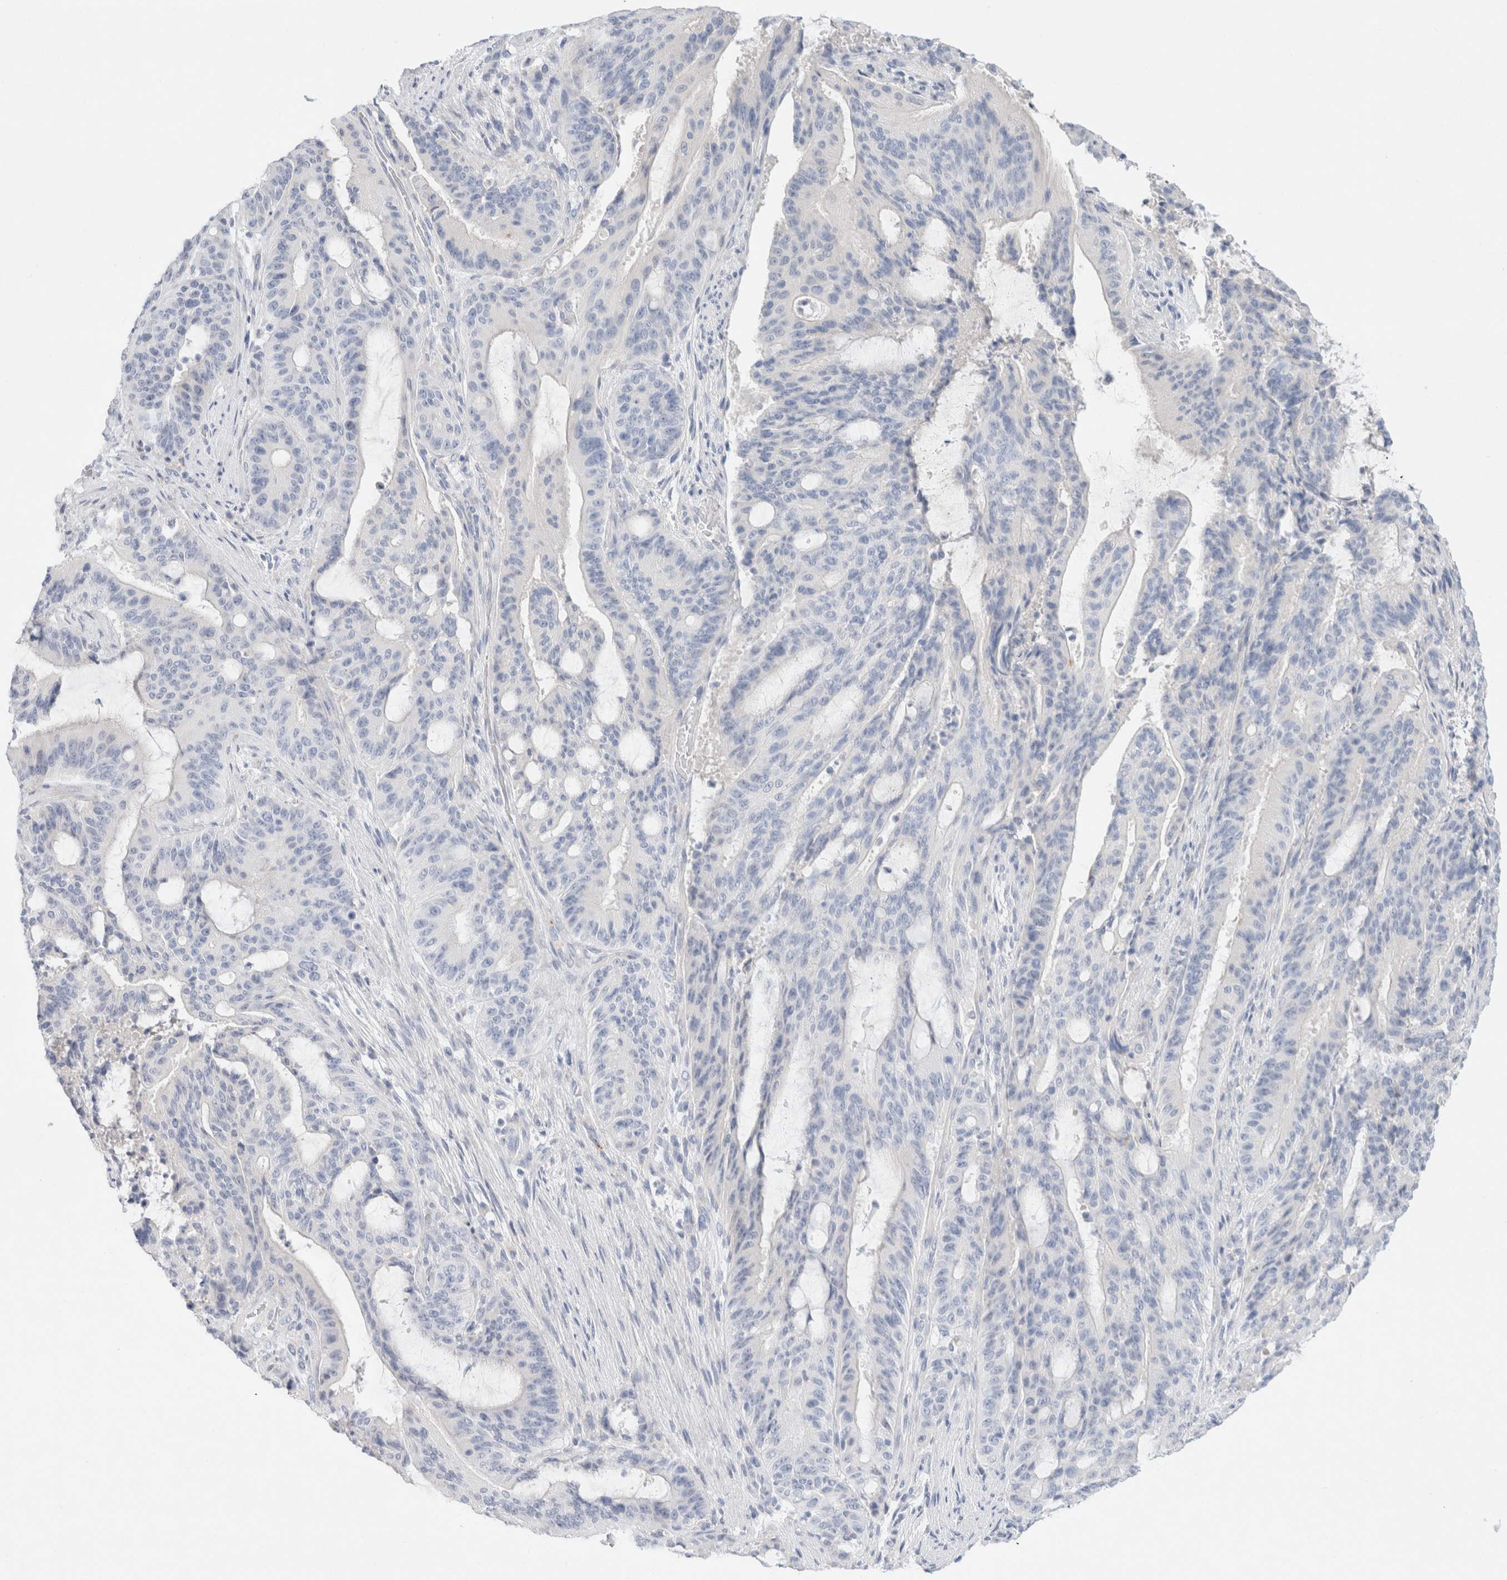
{"staining": {"intensity": "negative", "quantity": "none", "location": "none"}, "tissue": "liver cancer", "cell_type": "Tumor cells", "image_type": "cancer", "snomed": [{"axis": "morphology", "description": "Normal tissue, NOS"}, {"axis": "morphology", "description": "Cholangiocarcinoma"}, {"axis": "topography", "description": "Liver"}, {"axis": "topography", "description": "Peripheral nerve tissue"}], "caption": "Tumor cells show no significant expression in liver cancer (cholangiocarcinoma).", "gene": "CPQ", "patient": {"sex": "female", "age": 73}}